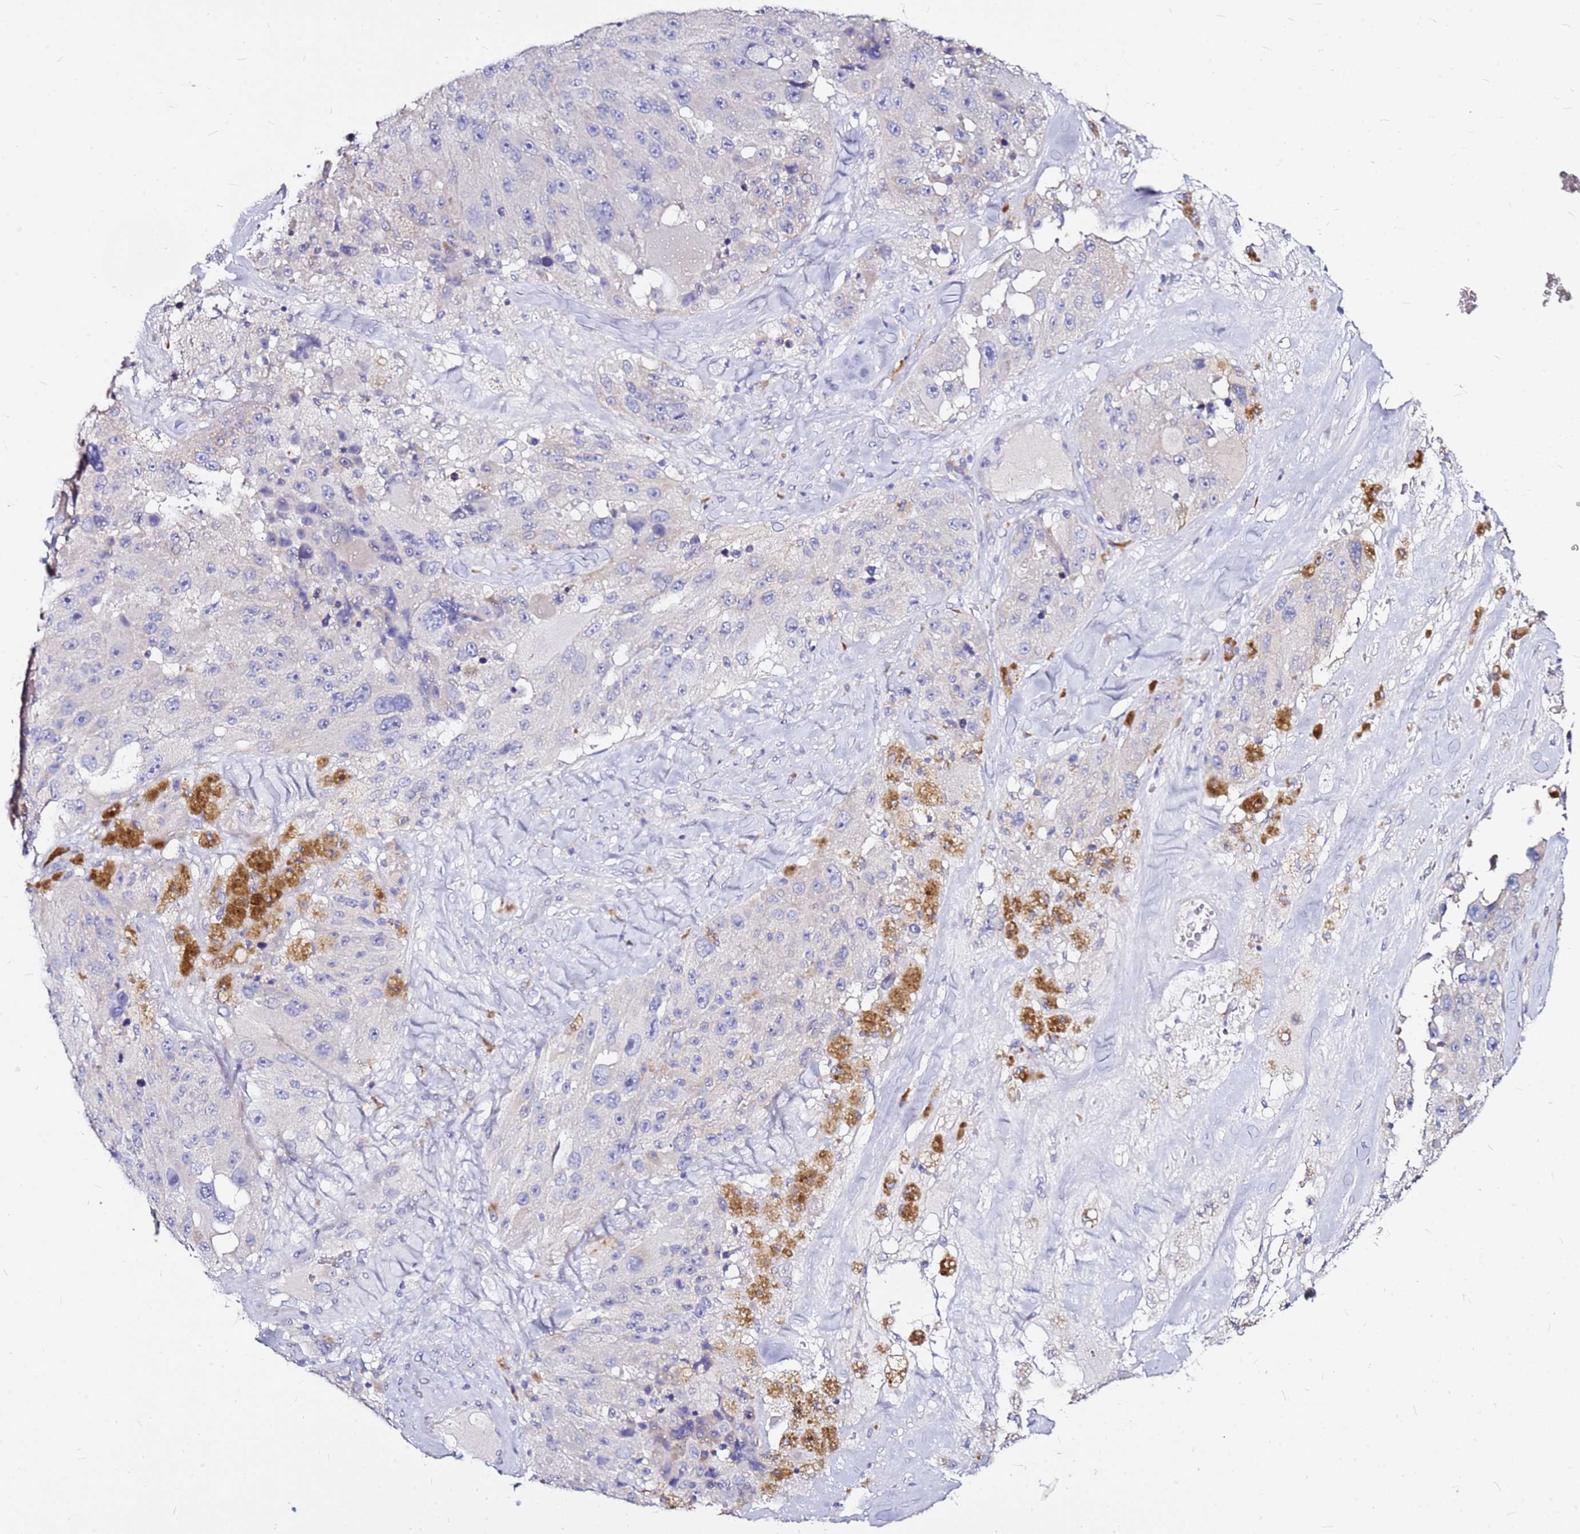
{"staining": {"intensity": "negative", "quantity": "none", "location": "none"}, "tissue": "melanoma", "cell_type": "Tumor cells", "image_type": "cancer", "snomed": [{"axis": "morphology", "description": "Malignant melanoma, Metastatic site"}, {"axis": "topography", "description": "Lymph node"}], "caption": "There is no significant positivity in tumor cells of malignant melanoma (metastatic site). Brightfield microscopy of IHC stained with DAB (3,3'-diaminobenzidine) (brown) and hematoxylin (blue), captured at high magnification.", "gene": "CASD1", "patient": {"sex": "male", "age": 62}}